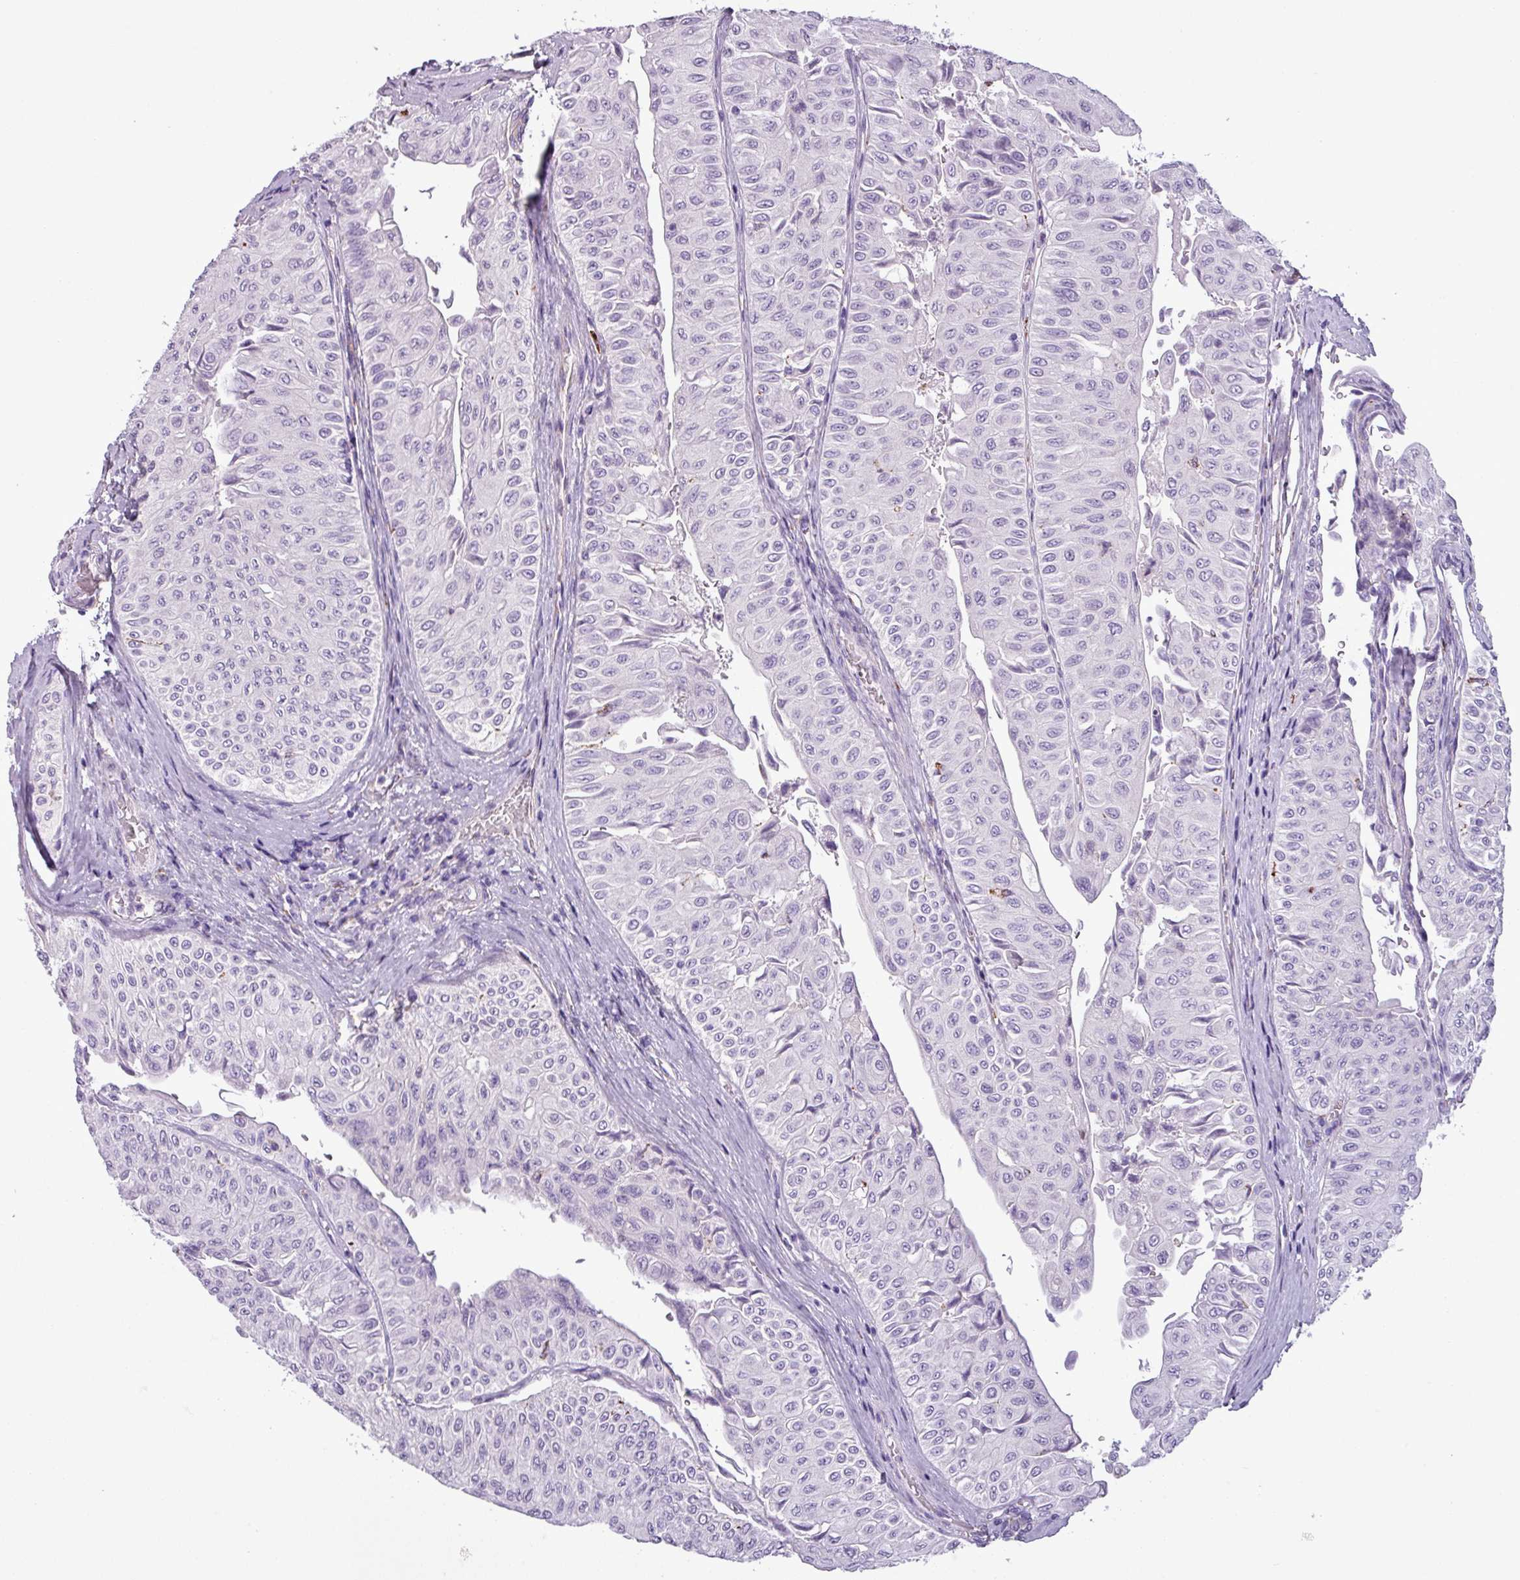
{"staining": {"intensity": "negative", "quantity": "none", "location": "none"}, "tissue": "urothelial cancer", "cell_type": "Tumor cells", "image_type": "cancer", "snomed": [{"axis": "morphology", "description": "Urothelial carcinoma, NOS"}, {"axis": "topography", "description": "Urinary bladder"}], "caption": "This is a image of immunohistochemistry (IHC) staining of urothelial cancer, which shows no expression in tumor cells. (Brightfield microscopy of DAB immunohistochemistry at high magnification).", "gene": "ZNF667", "patient": {"sex": "male", "age": 59}}